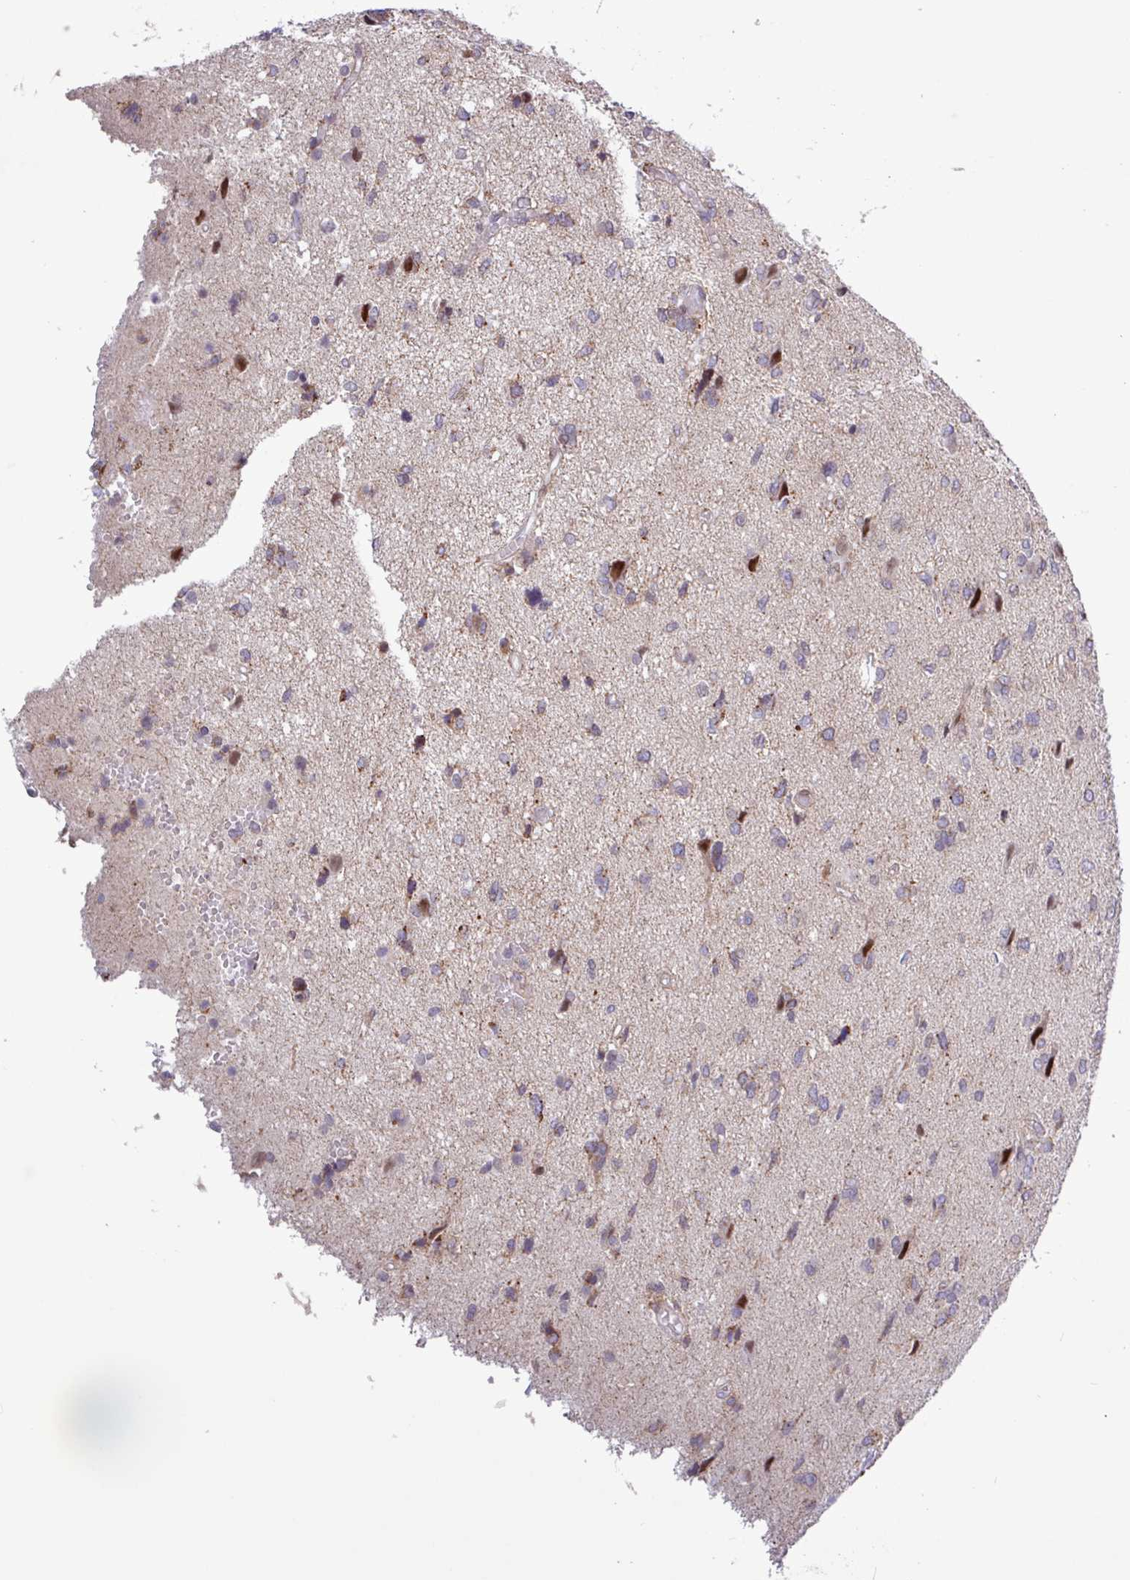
{"staining": {"intensity": "moderate", "quantity": "<25%", "location": "cytoplasmic/membranous,nuclear"}, "tissue": "glioma", "cell_type": "Tumor cells", "image_type": "cancer", "snomed": [{"axis": "morphology", "description": "Glioma, malignant, High grade"}, {"axis": "topography", "description": "Brain"}], "caption": "A low amount of moderate cytoplasmic/membranous and nuclear positivity is identified in about <25% of tumor cells in malignant glioma (high-grade) tissue. The staining is performed using DAB (3,3'-diaminobenzidine) brown chromogen to label protein expression. The nuclei are counter-stained blue using hematoxylin.", "gene": "RTL3", "patient": {"sex": "female", "age": 59}}